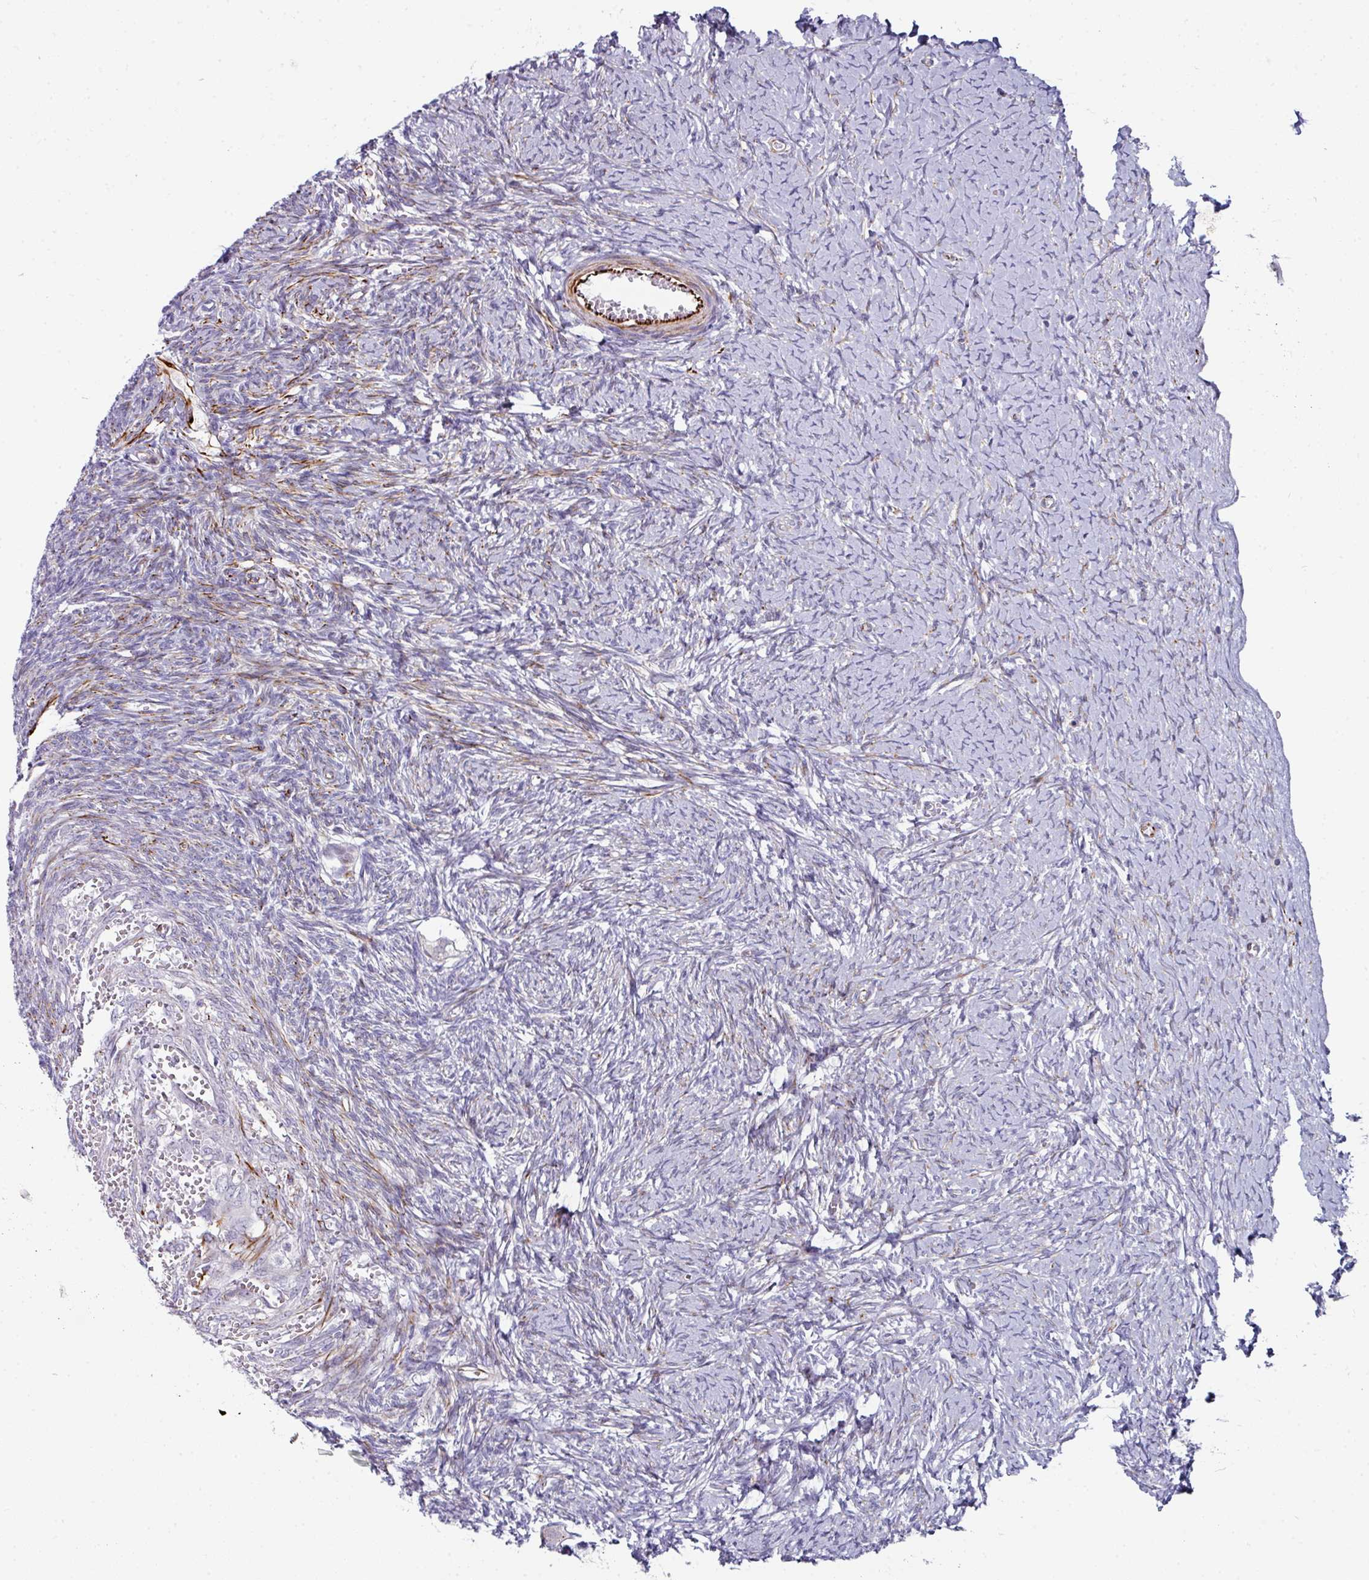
{"staining": {"intensity": "negative", "quantity": "none", "location": "none"}, "tissue": "ovary", "cell_type": "Follicle cells", "image_type": "normal", "snomed": [{"axis": "morphology", "description": "Normal tissue, NOS"}, {"axis": "topography", "description": "Ovary"}], "caption": "An immunohistochemistry (IHC) micrograph of normal ovary is shown. There is no staining in follicle cells of ovary.", "gene": "TMPRSS9", "patient": {"sex": "female", "age": 39}}